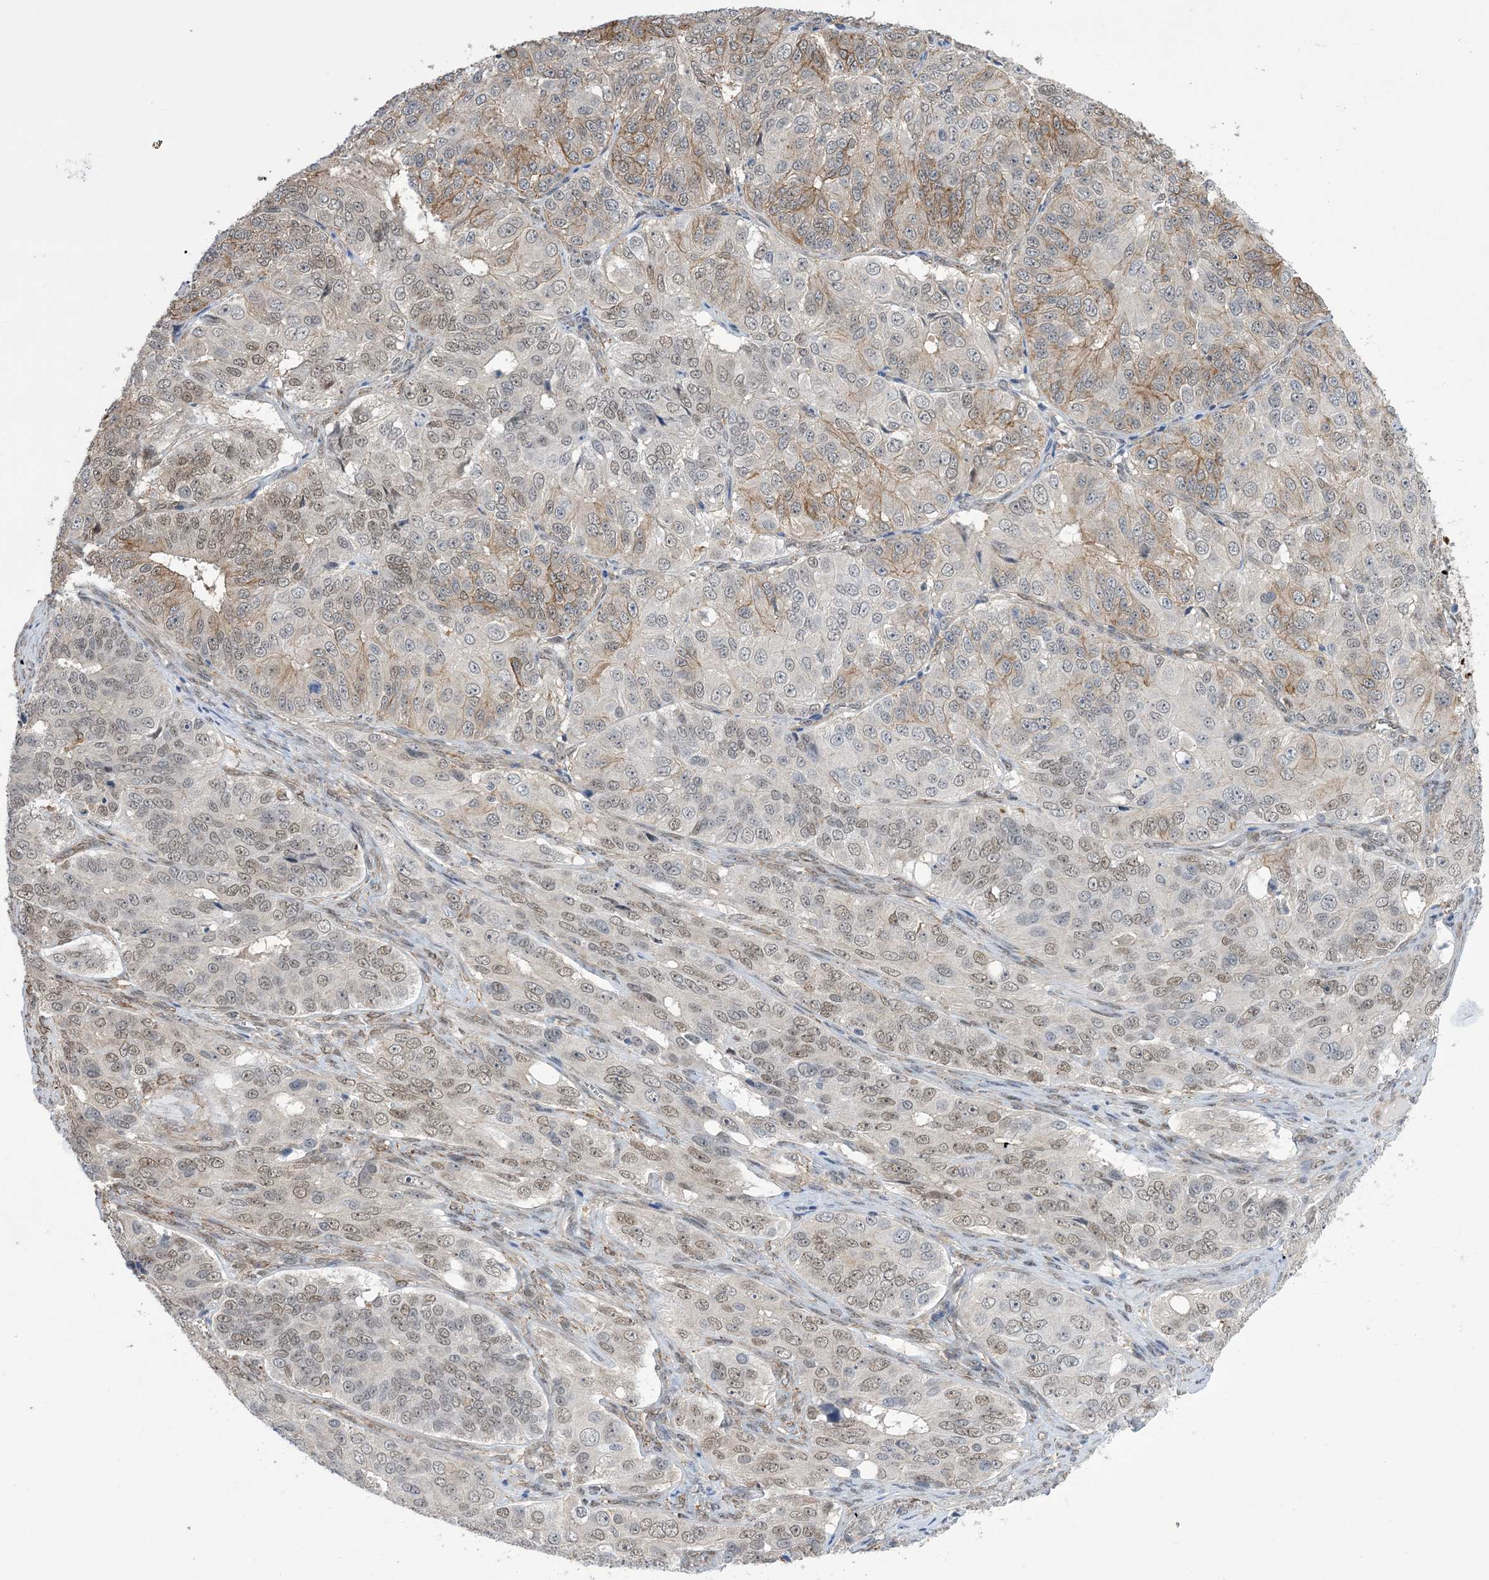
{"staining": {"intensity": "weak", "quantity": "25%-75%", "location": "cytoplasmic/membranous,nuclear"}, "tissue": "ovarian cancer", "cell_type": "Tumor cells", "image_type": "cancer", "snomed": [{"axis": "morphology", "description": "Carcinoma, endometroid"}, {"axis": "topography", "description": "Ovary"}], "caption": "Endometroid carcinoma (ovarian) was stained to show a protein in brown. There is low levels of weak cytoplasmic/membranous and nuclear positivity in about 25%-75% of tumor cells. (Stains: DAB (3,3'-diaminobenzidine) in brown, nuclei in blue, Microscopy: brightfield microscopy at high magnification).", "gene": "ZNF8", "patient": {"sex": "female", "age": 51}}